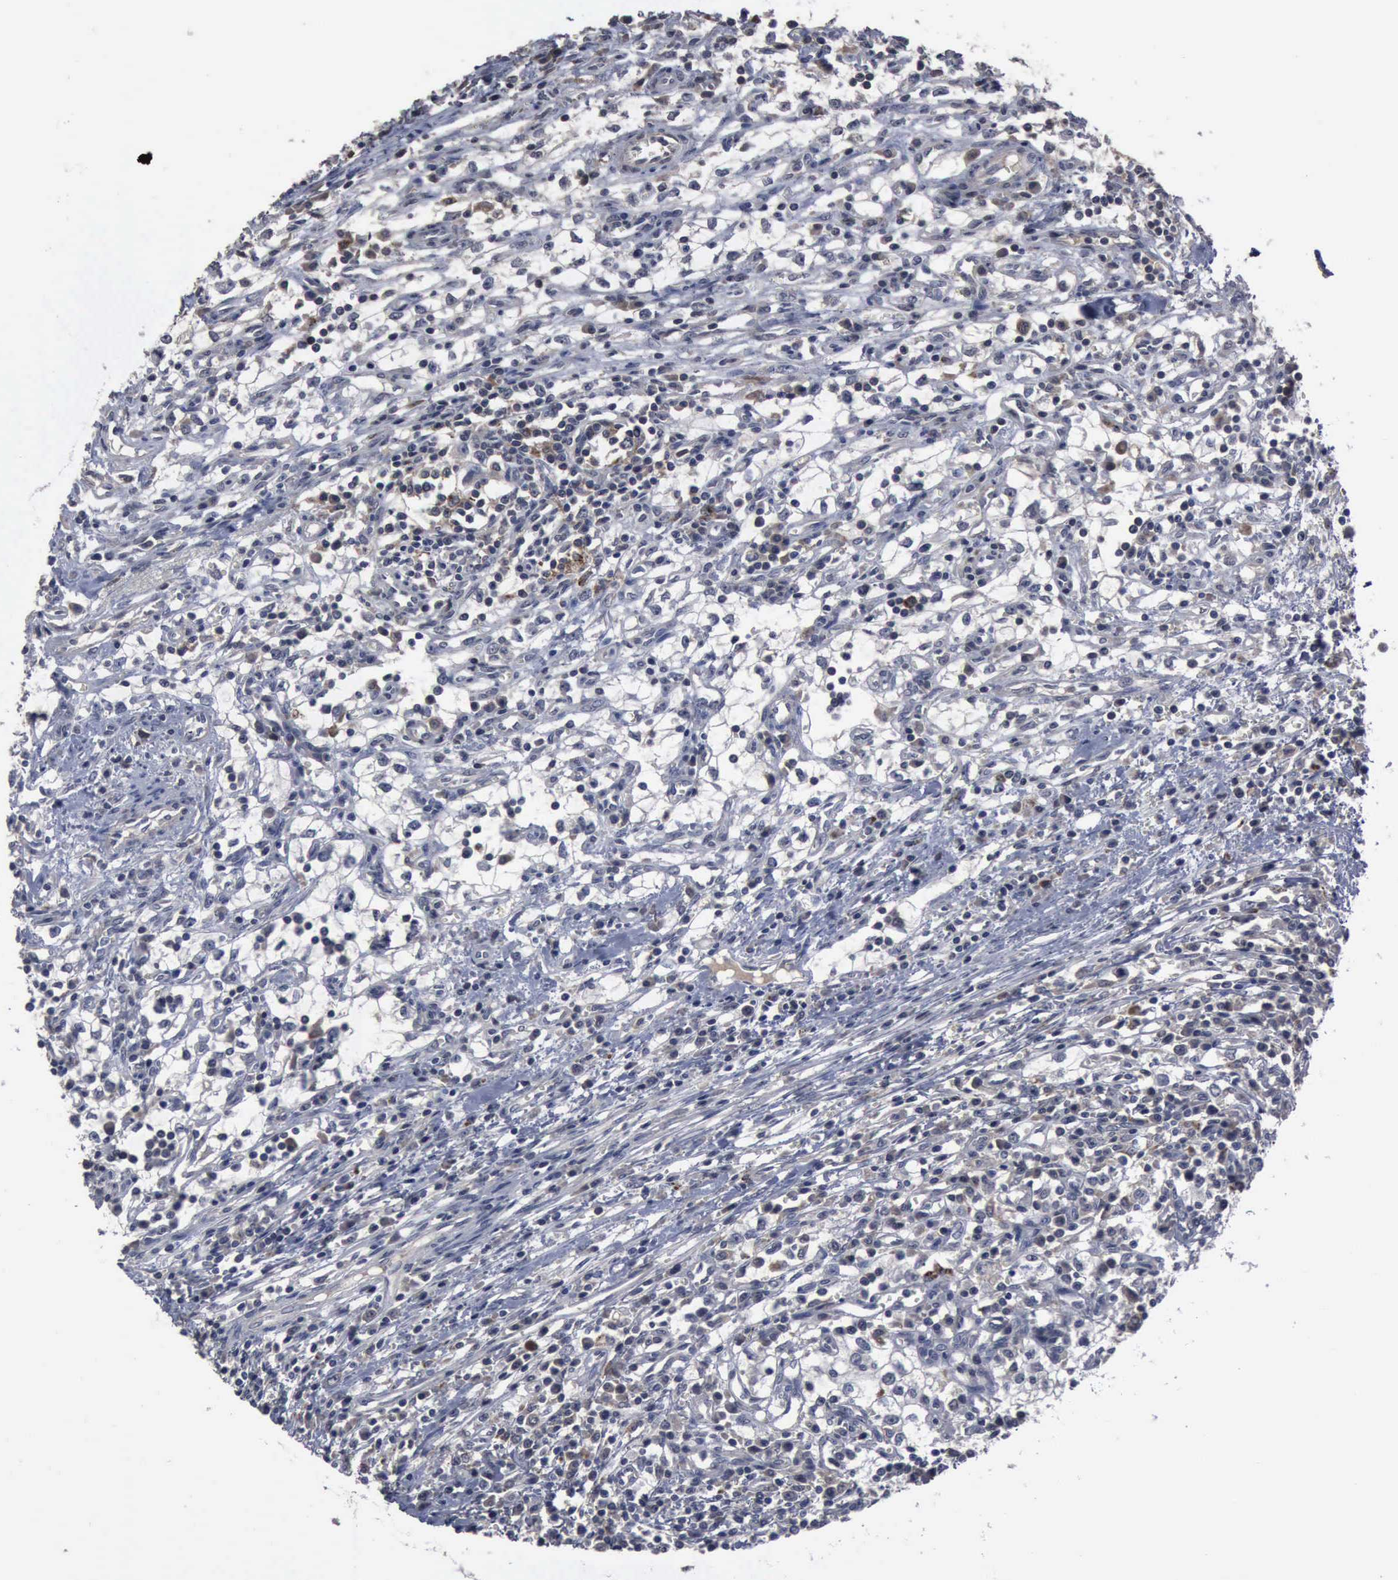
{"staining": {"intensity": "weak", "quantity": "<25%", "location": "cytoplasmic/membranous"}, "tissue": "renal cancer", "cell_type": "Tumor cells", "image_type": "cancer", "snomed": [{"axis": "morphology", "description": "Adenocarcinoma, NOS"}, {"axis": "topography", "description": "Kidney"}], "caption": "This is a image of IHC staining of renal cancer, which shows no expression in tumor cells.", "gene": "MYO18B", "patient": {"sex": "male", "age": 82}}